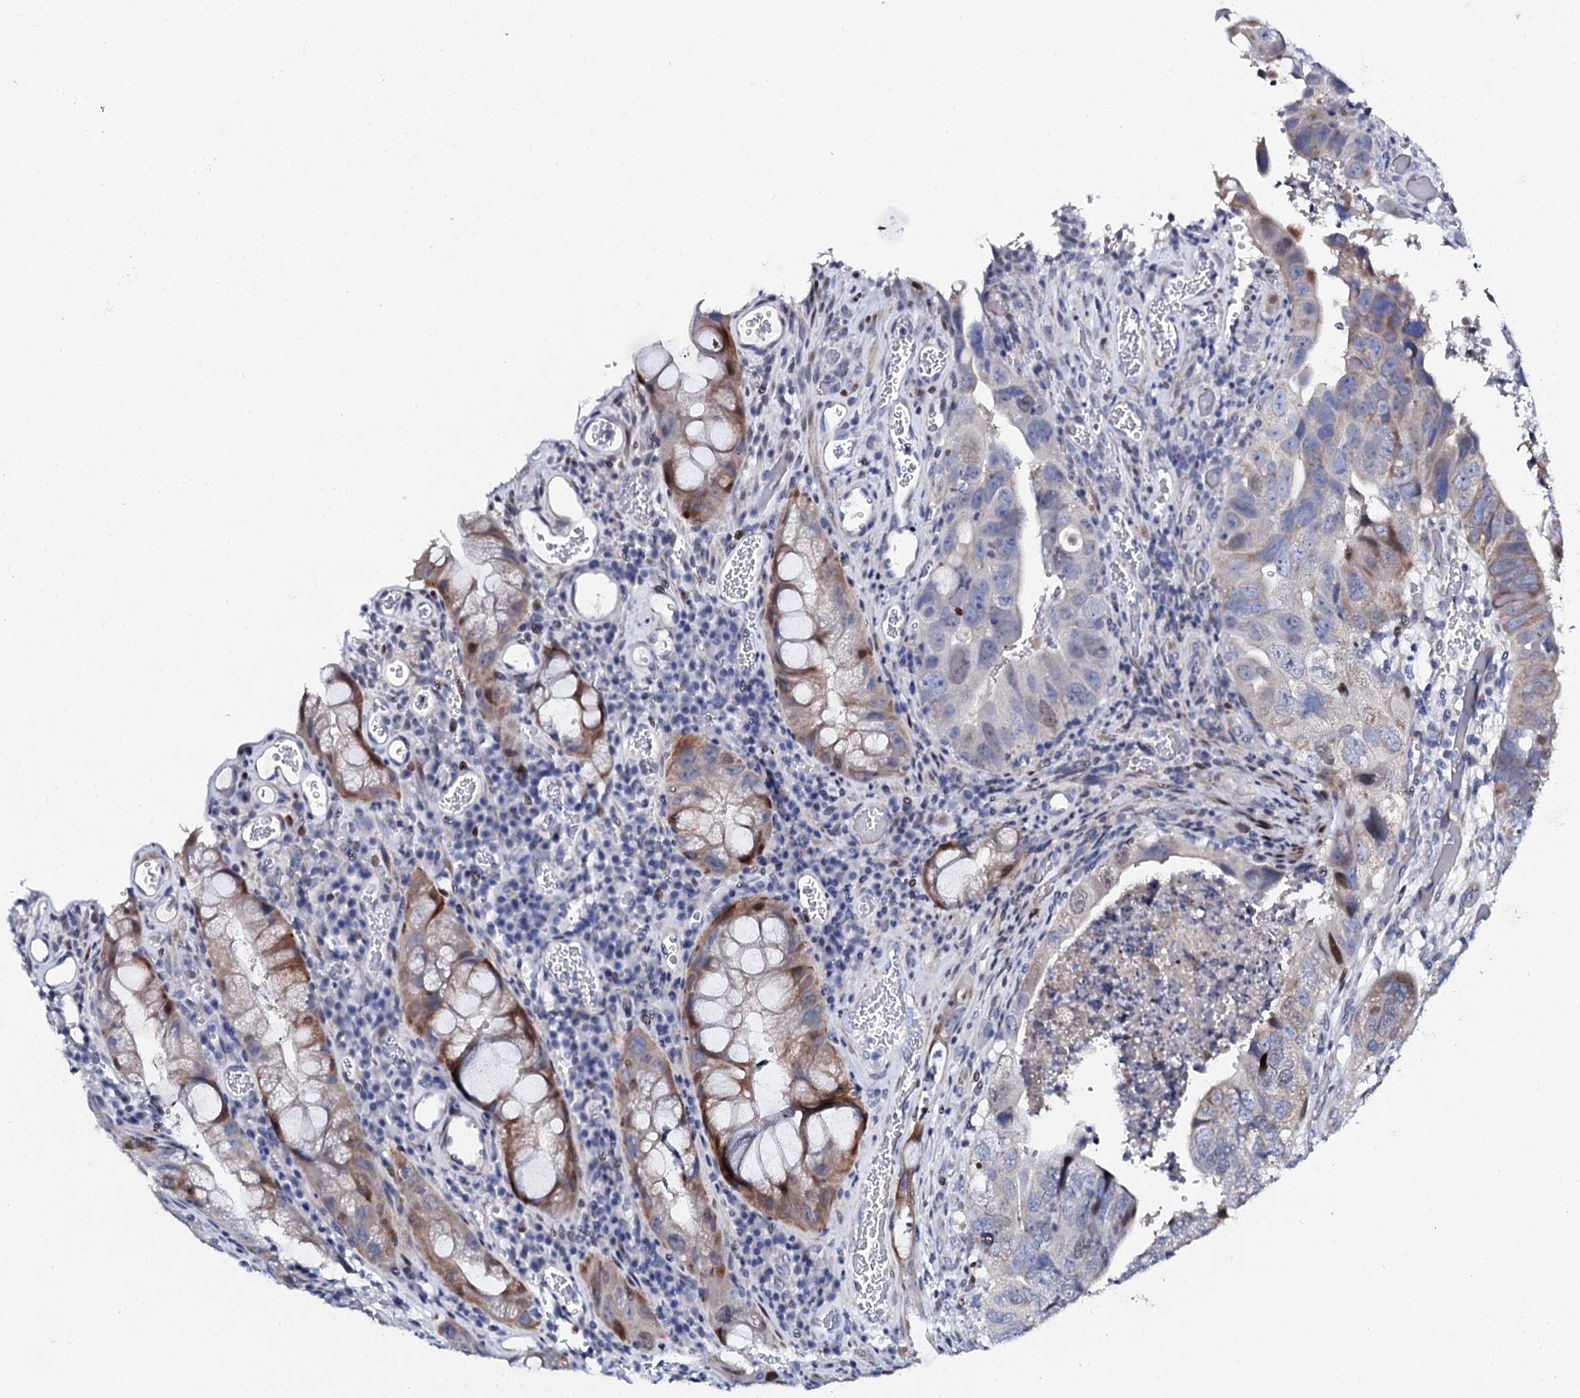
{"staining": {"intensity": "weak", "quantity": "25%-75%", "location": "nuclear"}, "tissue": "colorectal cancer", "cell_type": "Tumor cells", "image_type": "cancer", "snomed": [{"axis": "morphology", "description": "Adenocarcinoma, NOS"}, {"axis": "topography", "description": "Rectum"}], "caption": "The histopathology image reveals a brown stain indicating the presence of a protein in the nuclear of tumor cells in colorectal cancer.", "gene": "NUDT13", "patient": {"sex": "male", "age": 63}}